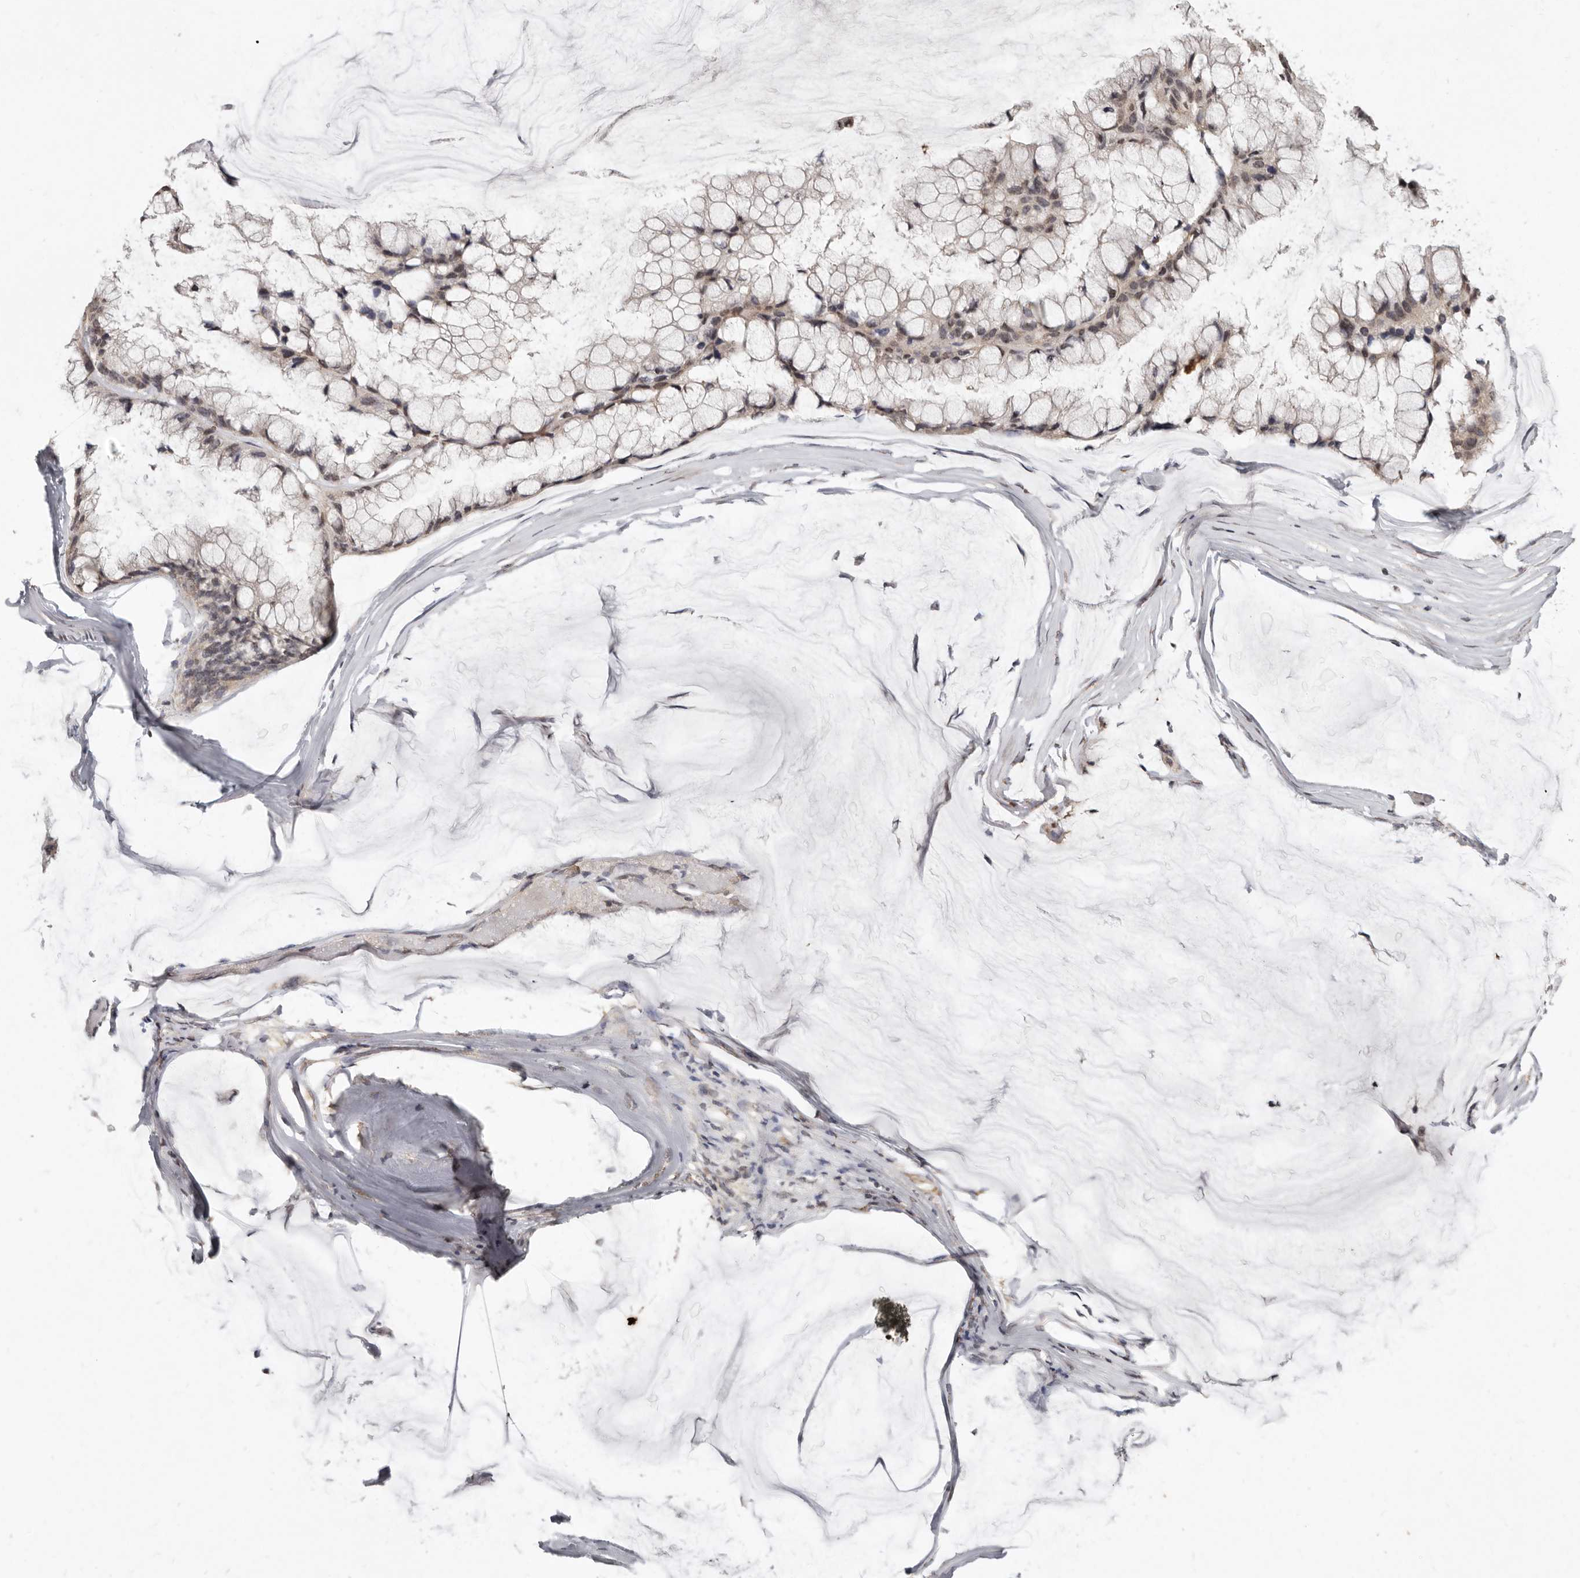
{"staining": {"intensity": "weak", "quantity": ">75%", "location": "cytoplasmic/membranous"}, "tissue": "ovarian cancer", "cell_type": "Tumor cells", "image_type": "cancer", "snomed": [{"axis": "morphology", "description": "Cystadenocarcinoma, mucinous, NOS"}, {"axis": "topography", "description": "Ovary"}], "caption": "A brown stain highlights weak cytoplasmic/membranous positivity of a protein in ovarian cancer tumor cells. The protein is shown in brown color, while the nuclei are stained blue.", "gene": "LINGO2", "patient": {"sex": "female", "age": 39}}